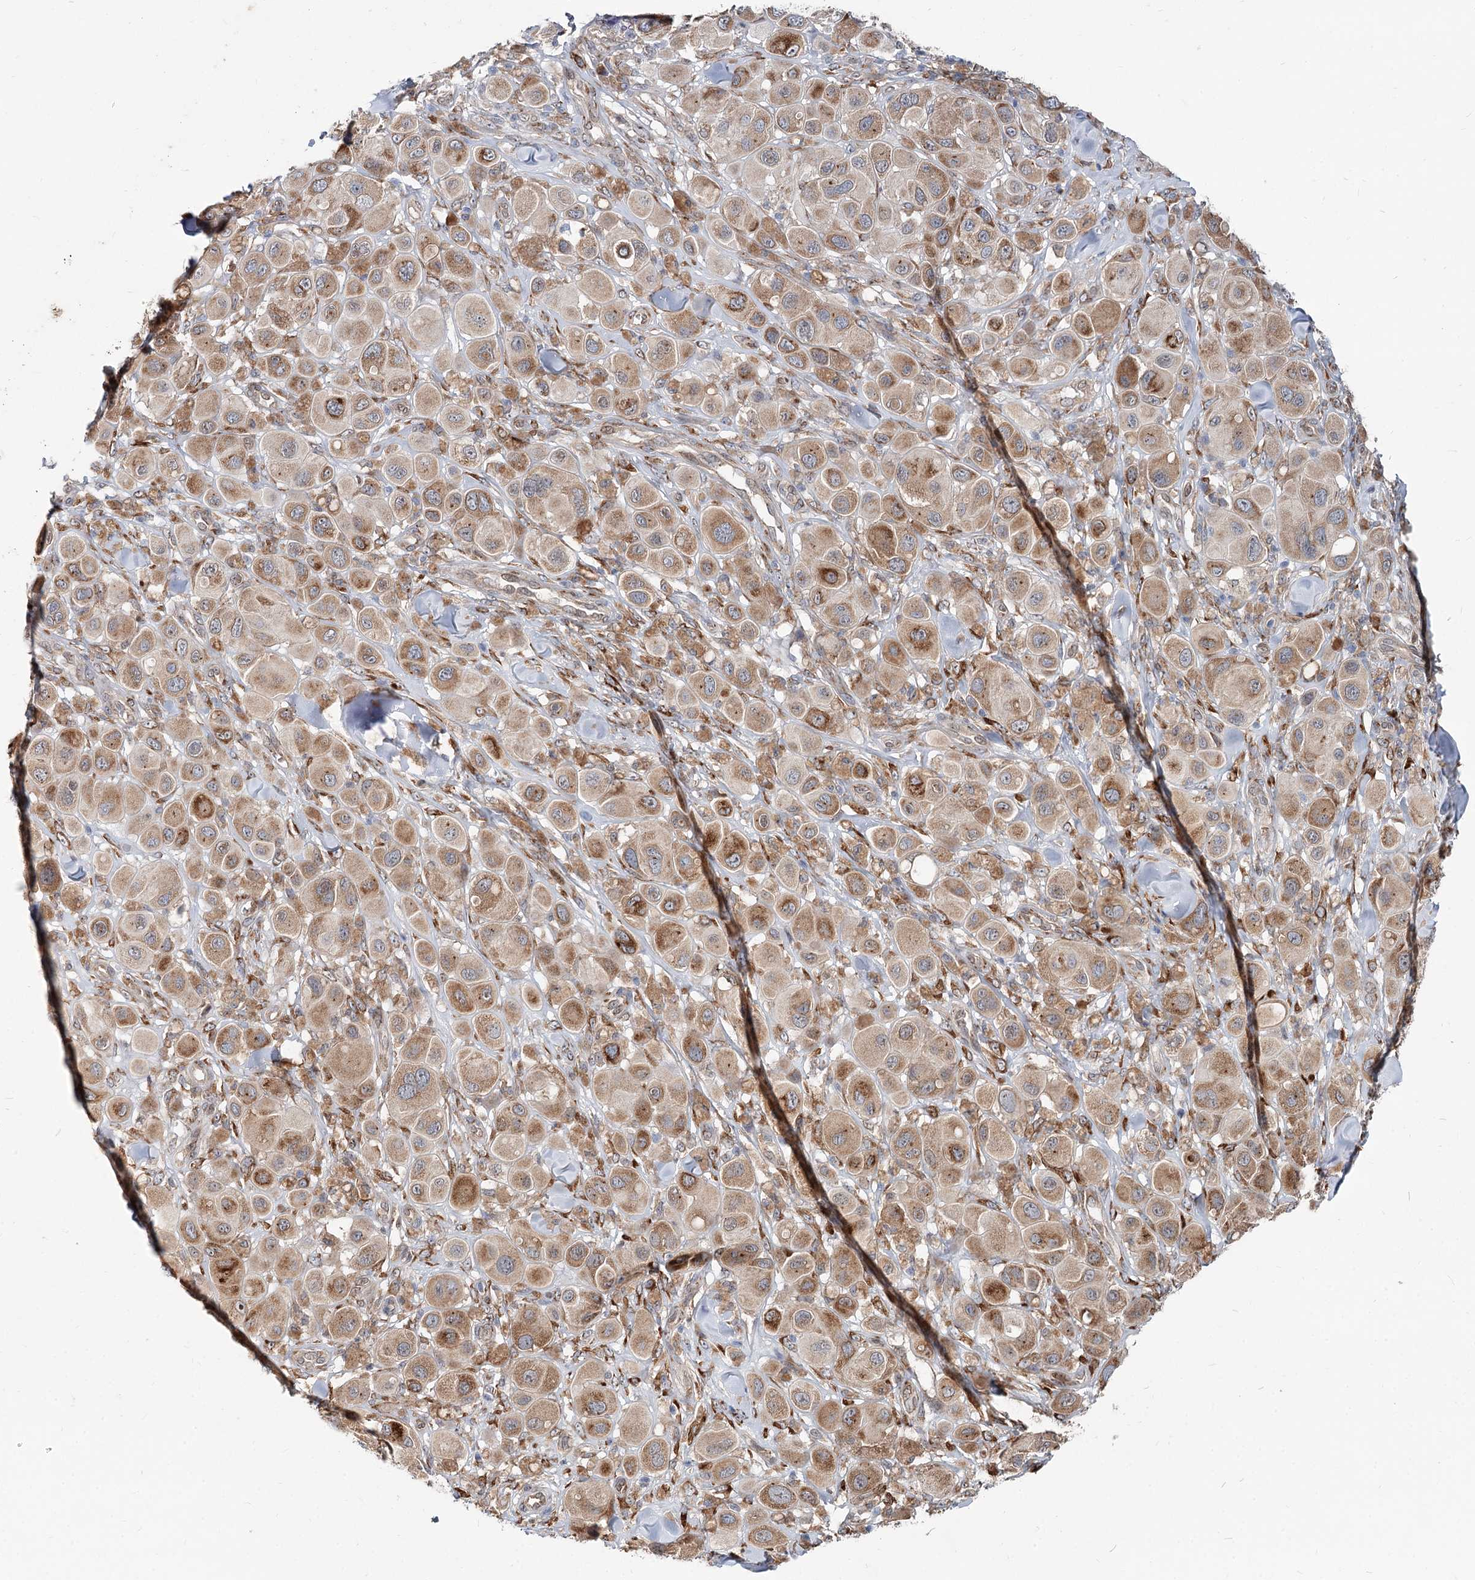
{"staining": {"intensity": "moderate", "quantity": ">75%", "location": "cytoplasmic/membranous"}, "tissue": "melanoma", "cell_type": "Tumor cells", "image_type": "cancer", "snomed": [{"axis": "morphology", "description": "Malignant melanoma, Metastatic site"}, {"axis": "topography", "description": "Skin"}], "caption": "Moderate cytoplasmic/membranous positivity is identified in approximately >75% of tumor cells in malignant melanoma (metastatic site).", "gene": "SPART", "patient": {"sex": "male", "age": 41}}